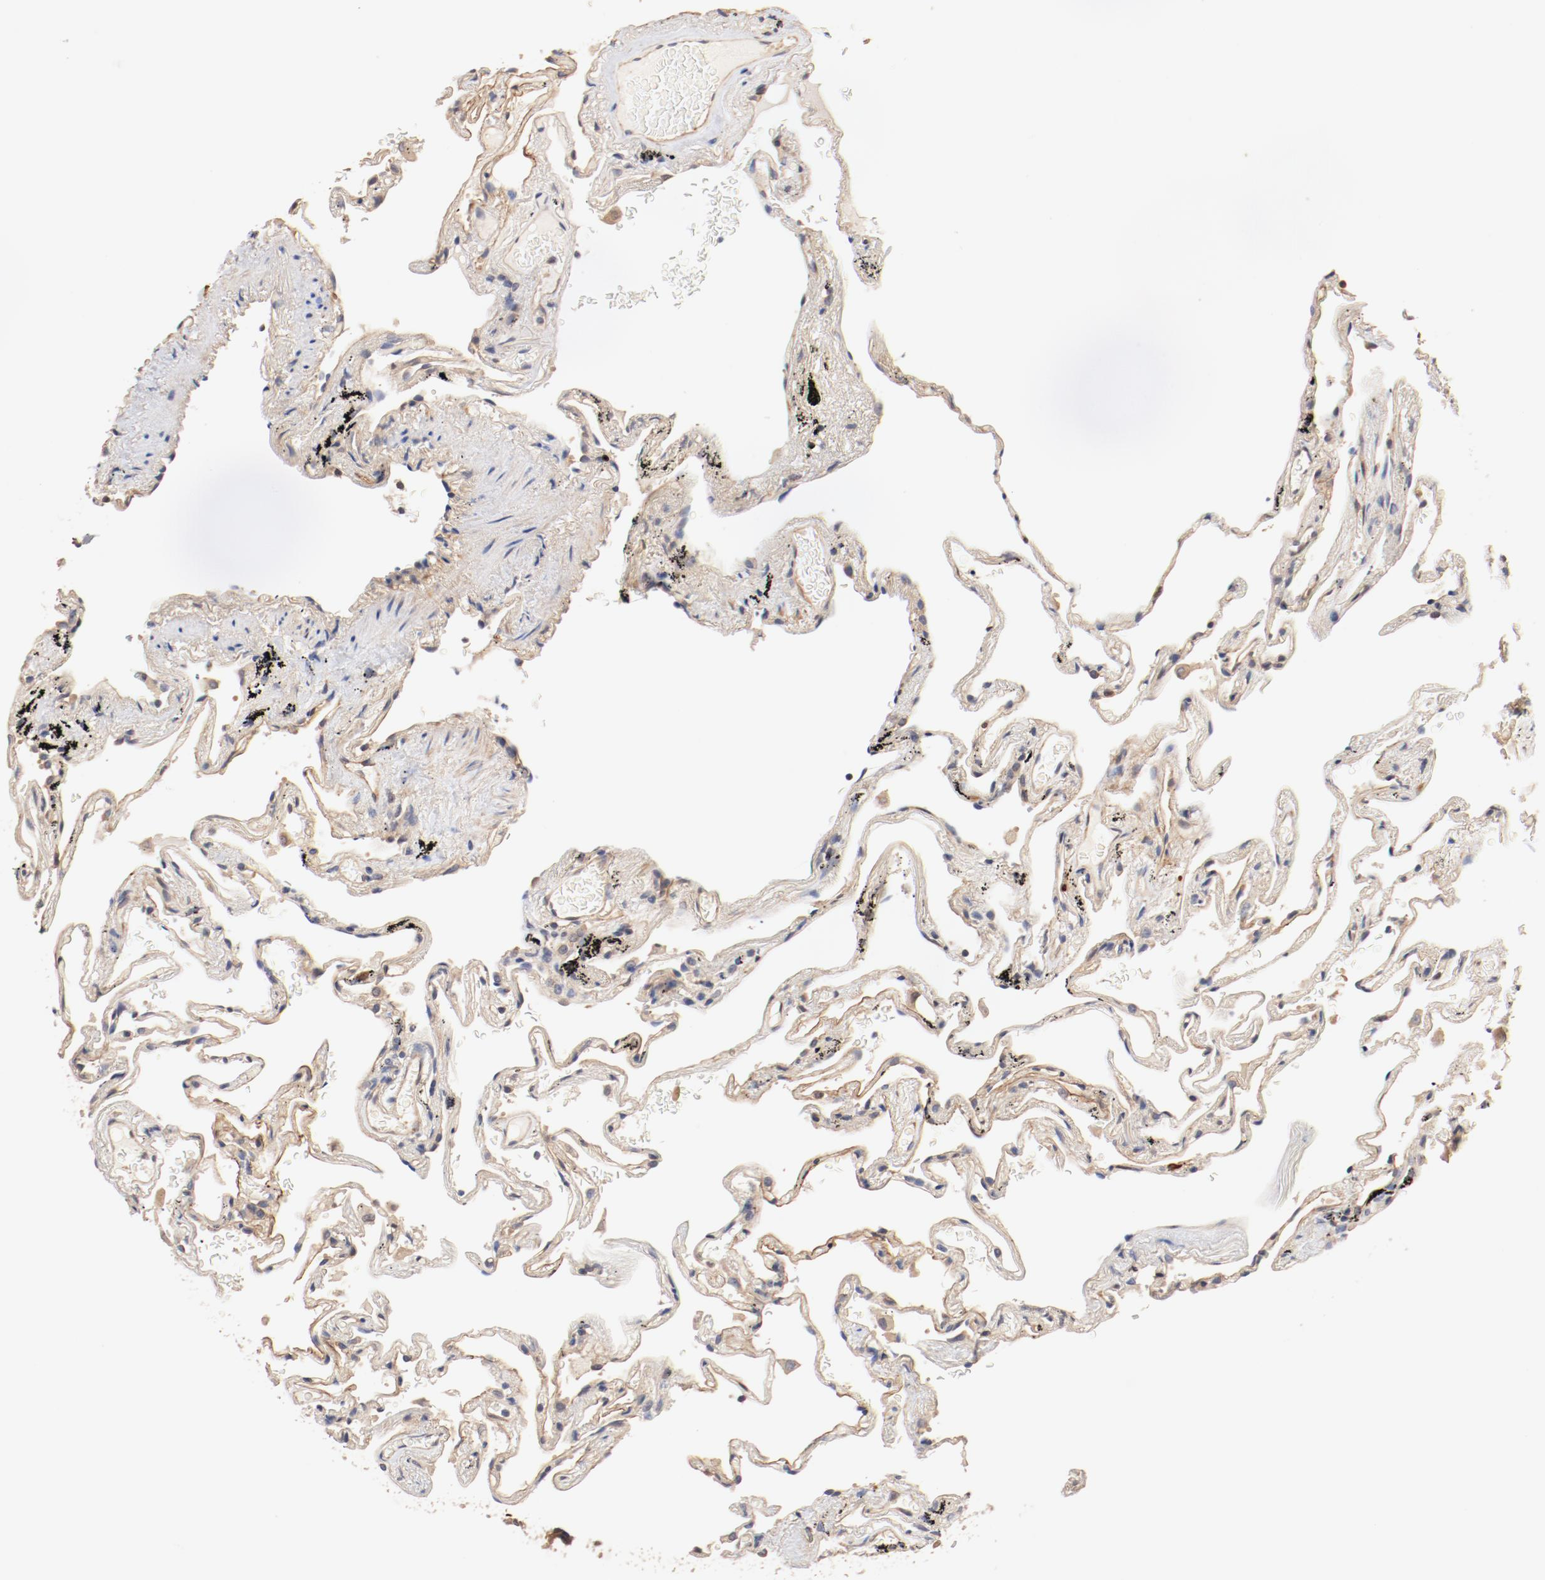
{"staining": {"intensity": "weak", "quantity": "25%-75%", "location": "cytoplasmic/membranous"}, "tissue": "lung", "cell_type": "Alveolar cells", "image_type": "normal", "snomed": [{"axis": "morphology", "description": "Normal tissue, NOS"}, {"axis": "morphology", "description": "Inflammation, NOS"}, {"axis": "topography", "description": "Lung"}], "caption": "Immunohistochemical staining of normal human lung reveals low levels of weak cytoplasmic/membranous positivity in about 25%-75% of alveolar cells.", "gene": "UBE2J1", "patient": {"sex": "male", "age": 69}}